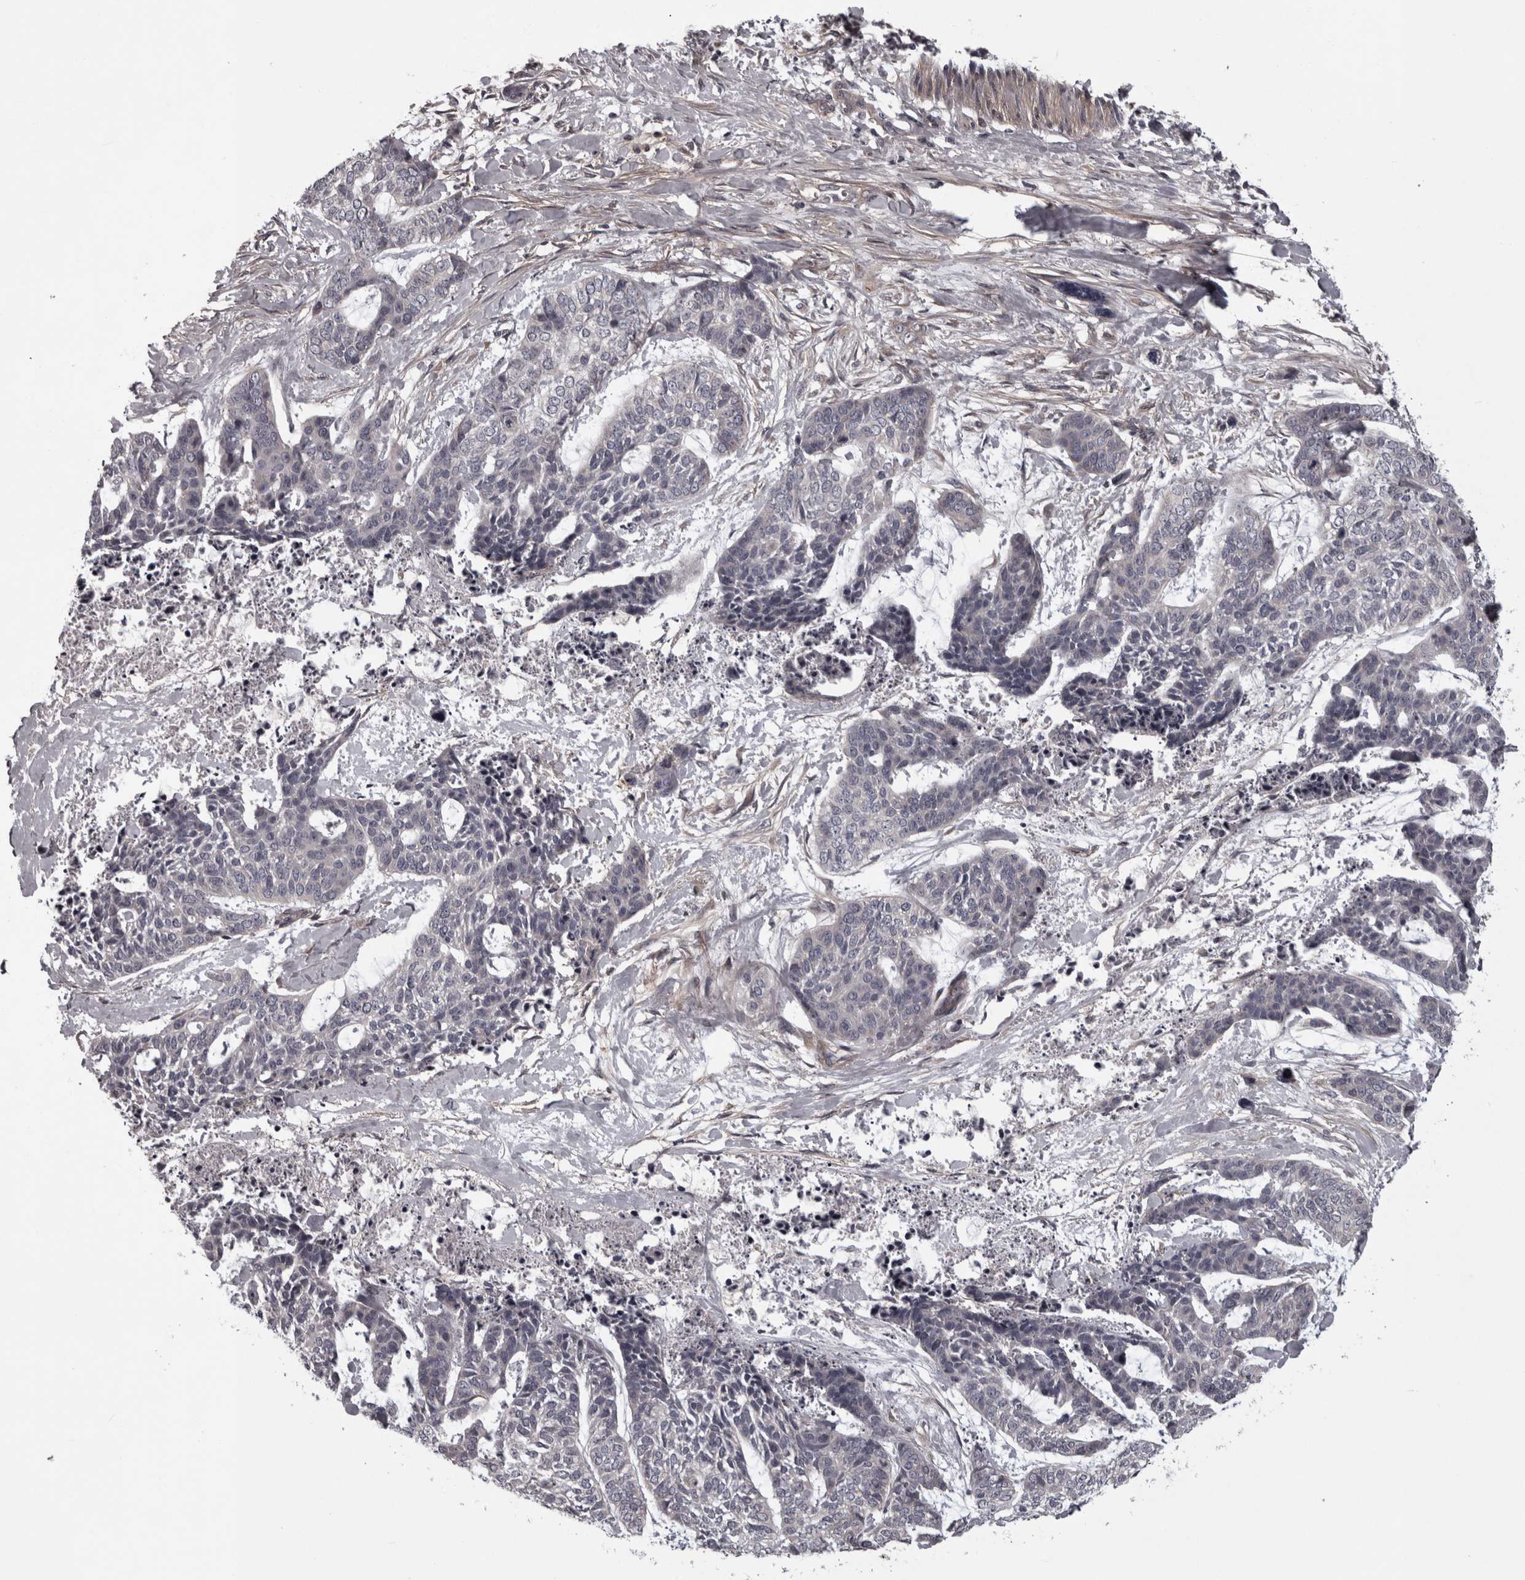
{"staining": {"intensity": "negative", "quantity": "none", "location": "none"}, "tissue": "skin cancer", "cell_type": "Tumor cells", "image_type": "cancer", "snomed": [{"axis": "morphology", "description": "Basal cell carcinoma"}, {"axis": "topography", "description": "Skin"}], "caption": "Immunohistochemistry (IHC) image of basal cell carcinoma (skin) stained for a protein (brown), which shows no staining in tumor cells.", "gene": "RSU1", "patient": {"sex": "female", "age": 64}}